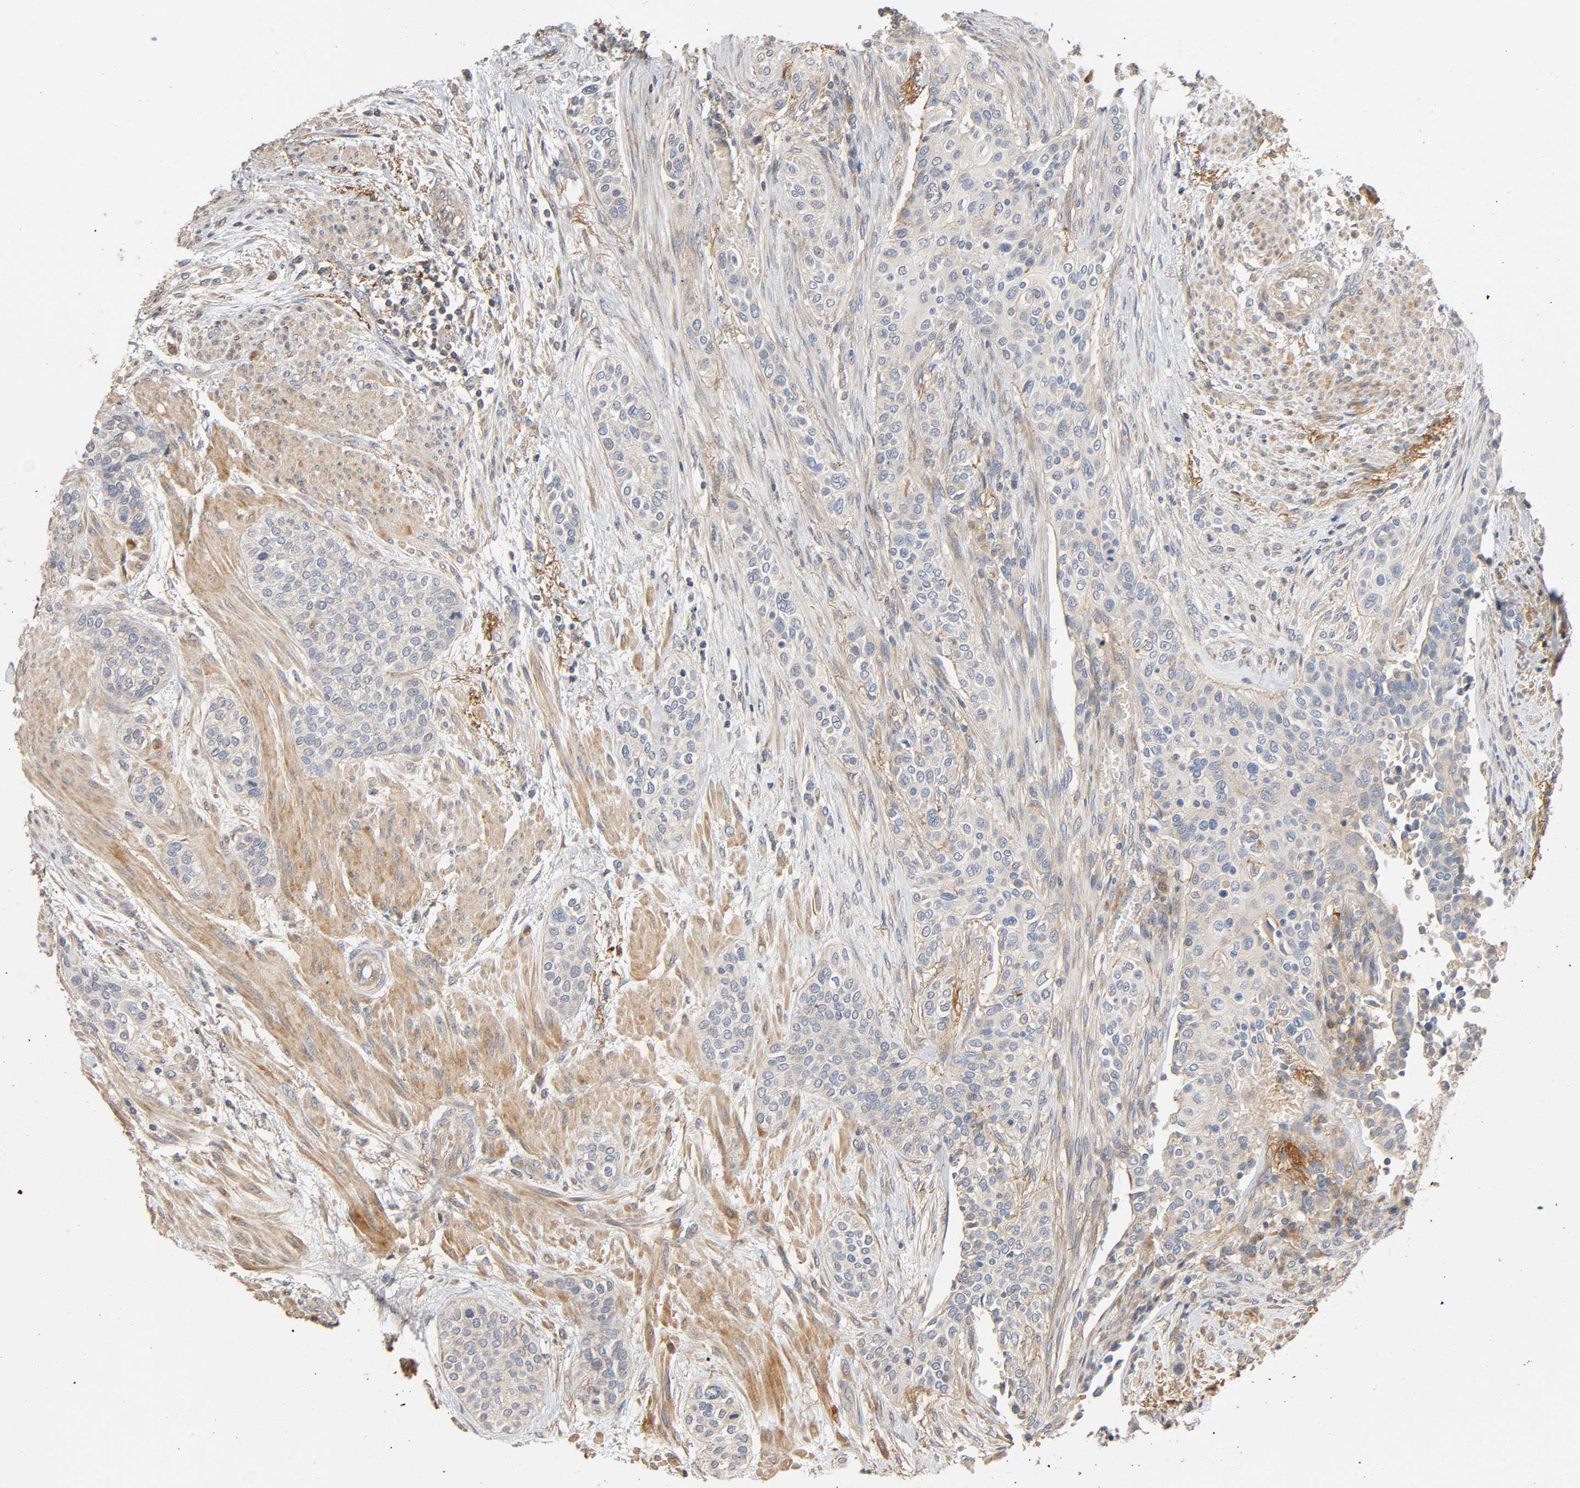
{"staining": {"intensity": "negative", "quantity": "none", "location": "none"}, "tissue": "urothelial cancer", "cell_type": "Tumor cells", "image_type": "cancer", "snomed": [{"axis": "morphology", "description": "Urothelial carcinoma, High grade"}, {"axis": "topography", "description": "Urinary bladder"}], "caption": "This is an IHC image of human urothelial cancer. There is no staining in tumor cells.", "gene": "SGSM1", "patient": {"sex": "male", "age": 74}}